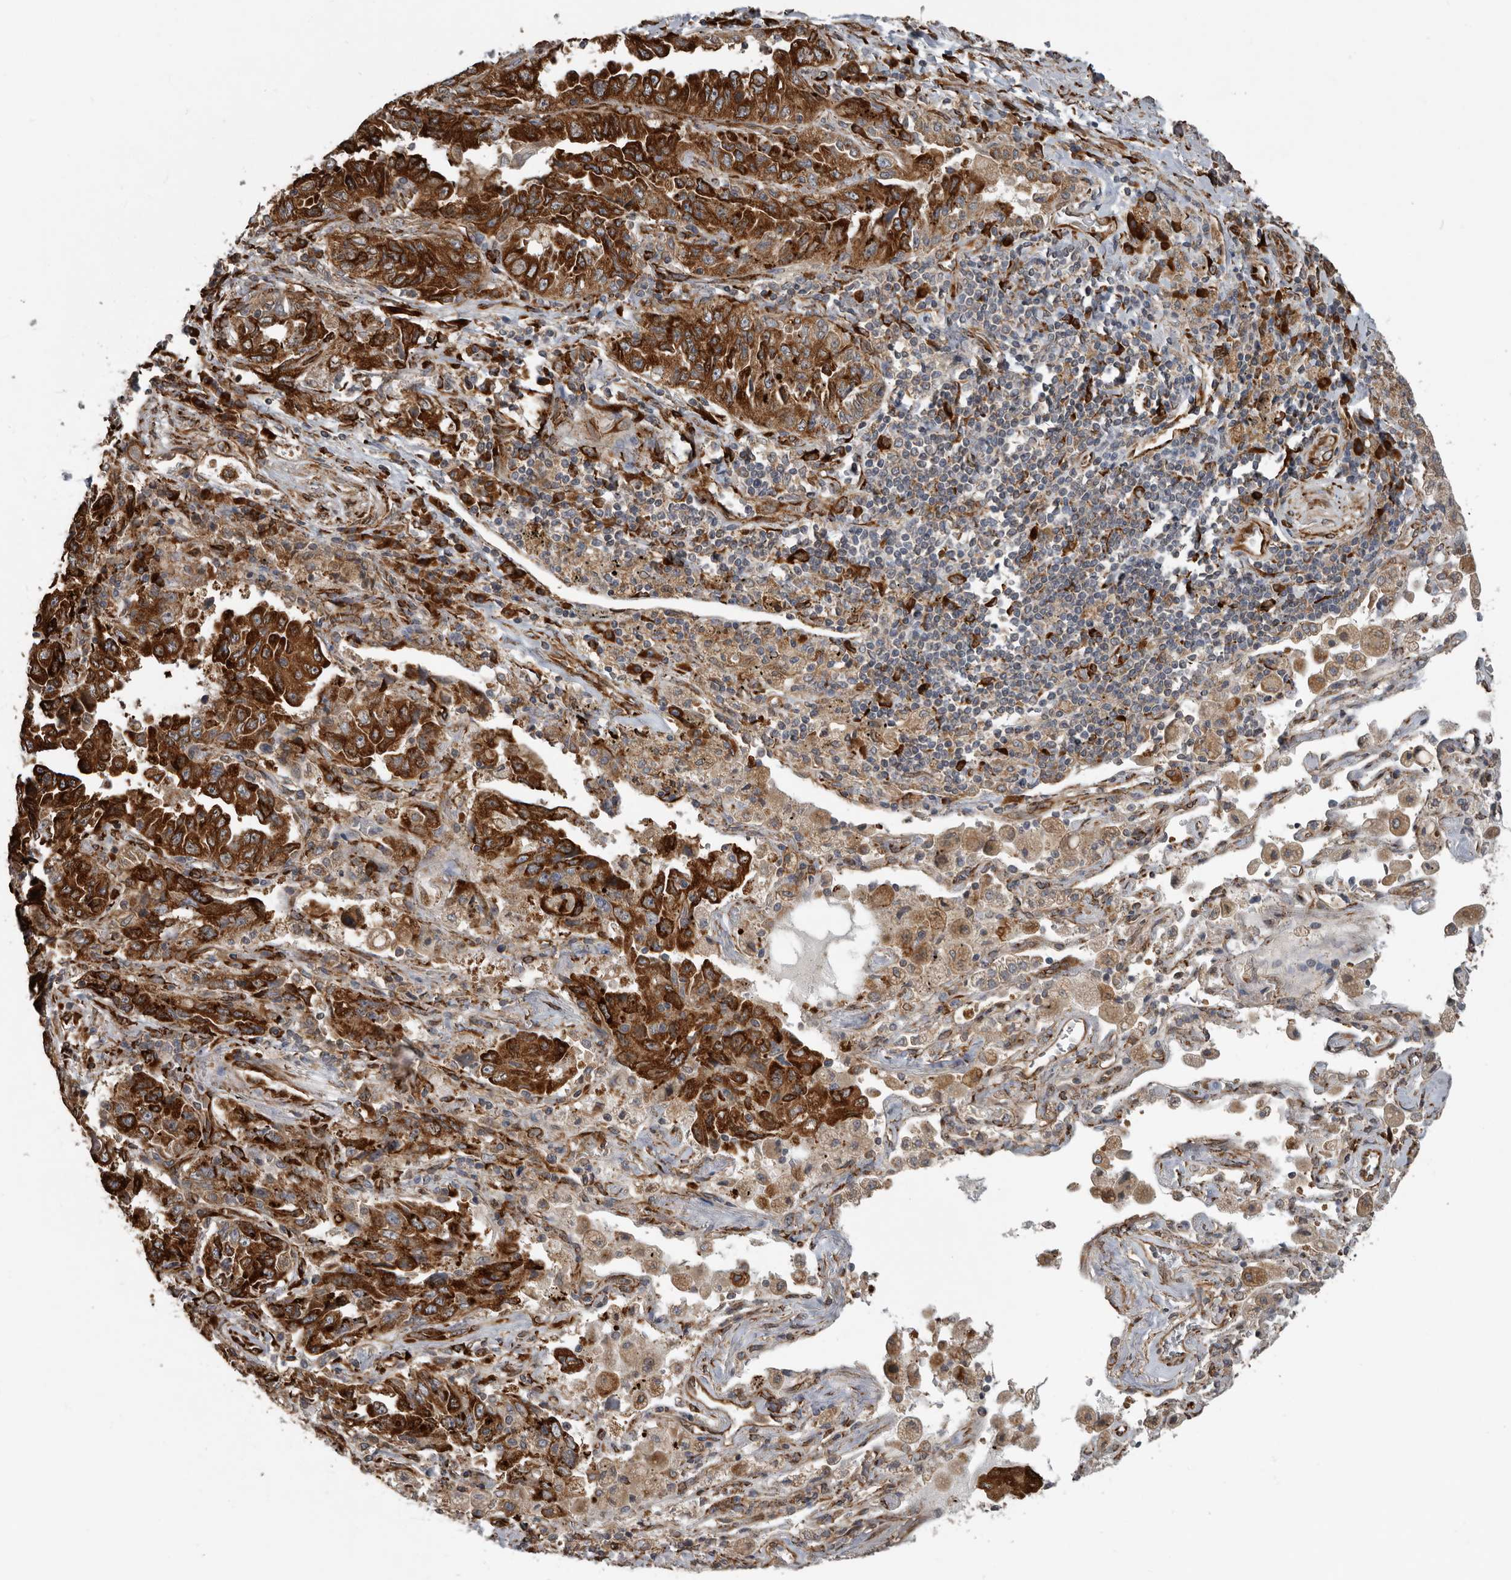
{"staining": {"intensity": "strong", "quantity": ">75%", "location": "cytoplasmic/membranous"}, "tissue": "lung cancer", "cell_type": "Tumor cells", "image_type": "cancer", "snomed": [{"axis": "morphology", "description": "Adenocarcinoma, NOS"}, {"axis": "topography", "description": "Lung"}], "caption": "DAB immunohistochemical staining of human lung cancer (adenocarcinoma) reveals strong cytoplasmic/membranous protein staining in about >75% of tumor cells. The protein is stained brown, and the nuclei are stained in blue (DAB (3,3'-diaminobenzidine) IHC with brightfield microscopy, high magnification).", "gene": "CEP350", "patient": {"sex": "female", "age": 51}}